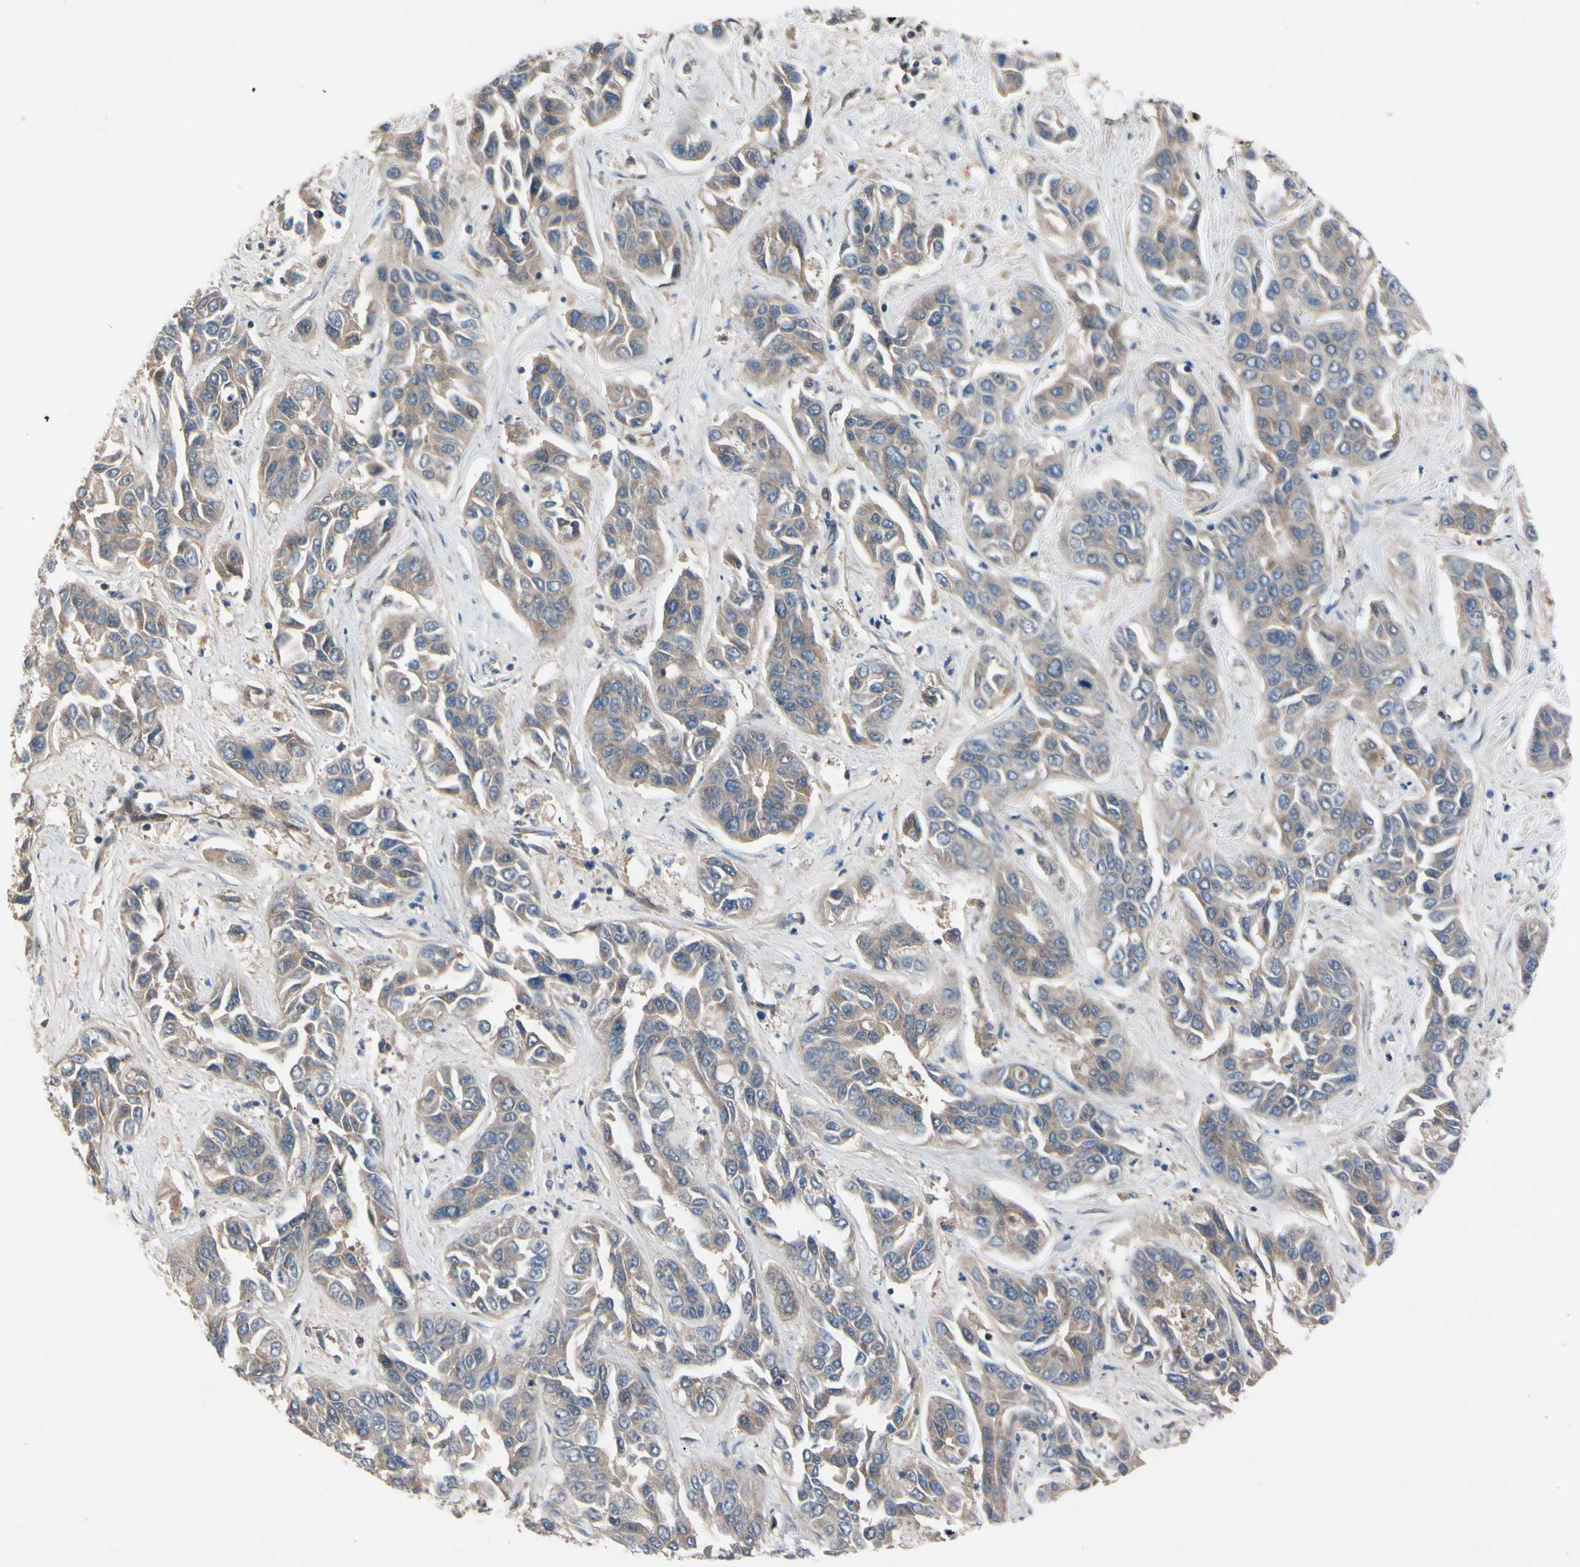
{"staining": {"intensity": "weak", "quantity": ">75%", "location": "cytoplasmic/membranous"}, "tissue": "liver cancer", "cell_type": "Tumor cells", "image_type": "cancer", "snomed": [{"axis": "morphology", "description": "Cholangiocarcinoma"}, {"axis": "topography", "description": "Liver"}], "caption": "Protein expression analysis of cholangiocarcinoma (liver) reveals weak cytoplasmic/membranous positivity in approximately >75% of tumor cells. The staining is performed using DAB (3,3'-diaminobenzidine) brown chromogen to label protein expression. The nuclei are counter-stained blue using hematoxylin.", "gene": "ICAM5", "patient": {"sex": "female", "age": 52}}